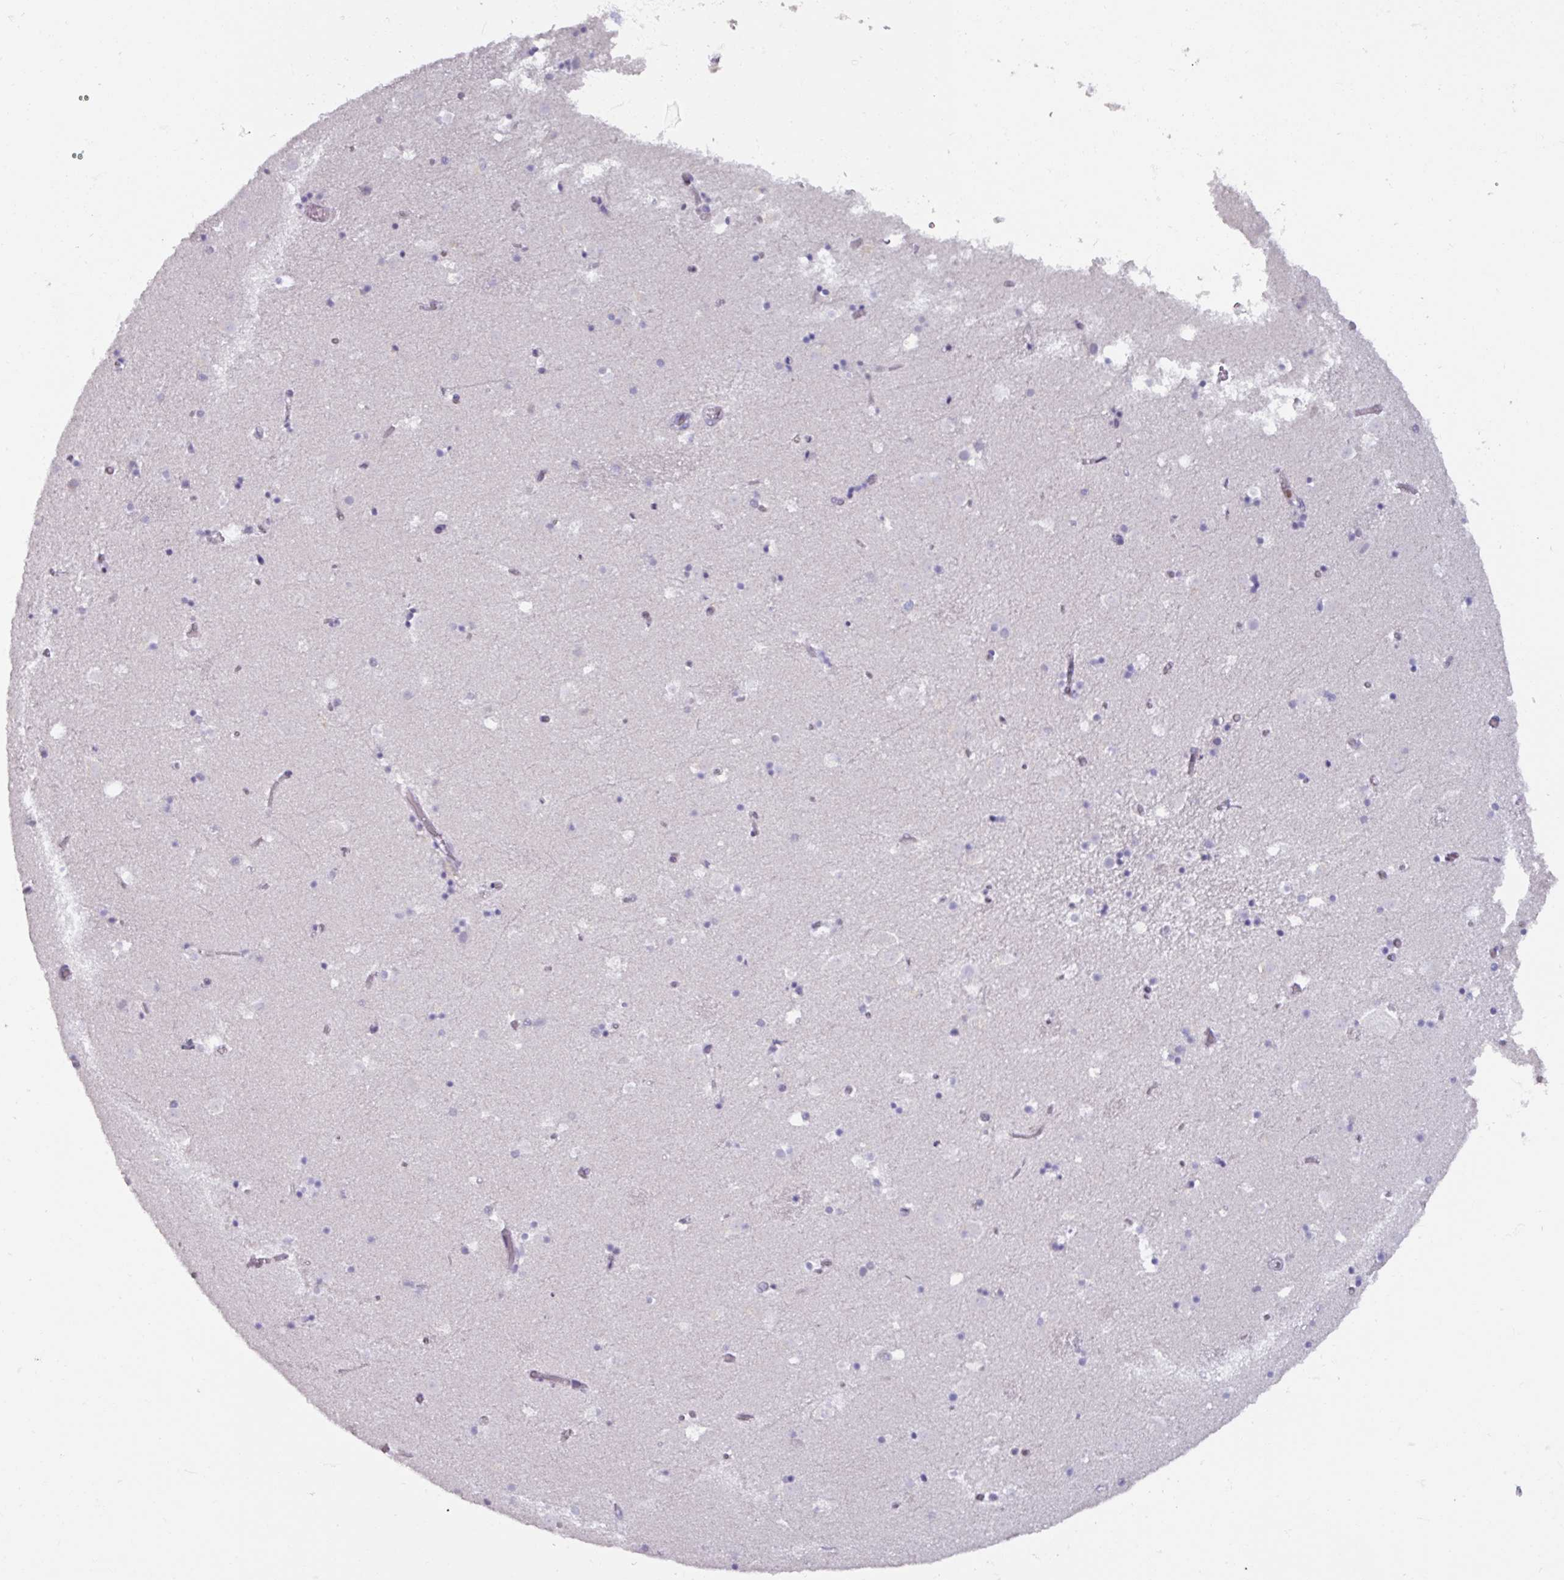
{"staining": {"intensity": "negative", "quantity": "none", "location": "none"}, "tissue": "caudate", "cell_type": "Glial cells", "image_type": "normal", "snomed": [{"axis": "morphology", "description": "Normal tissue, NOS"}, {"axis": "topography", "description": "Lateral ventricle wall"}], "caption": "This photomicrograph is of benign caudate stained with immunohistochemistry (IHC) to label a protein in brown with the nuclei are counter-stained blue. There is no expression in glial cells. (Stains: DAB (3,3'-diaminobenzidine) IHC with hematoxylin counter stain, Microscopy: brightfield microscopy at high magnification).", "gene": "ATAD2", "patient": {"sex": "male", "age": 25}}